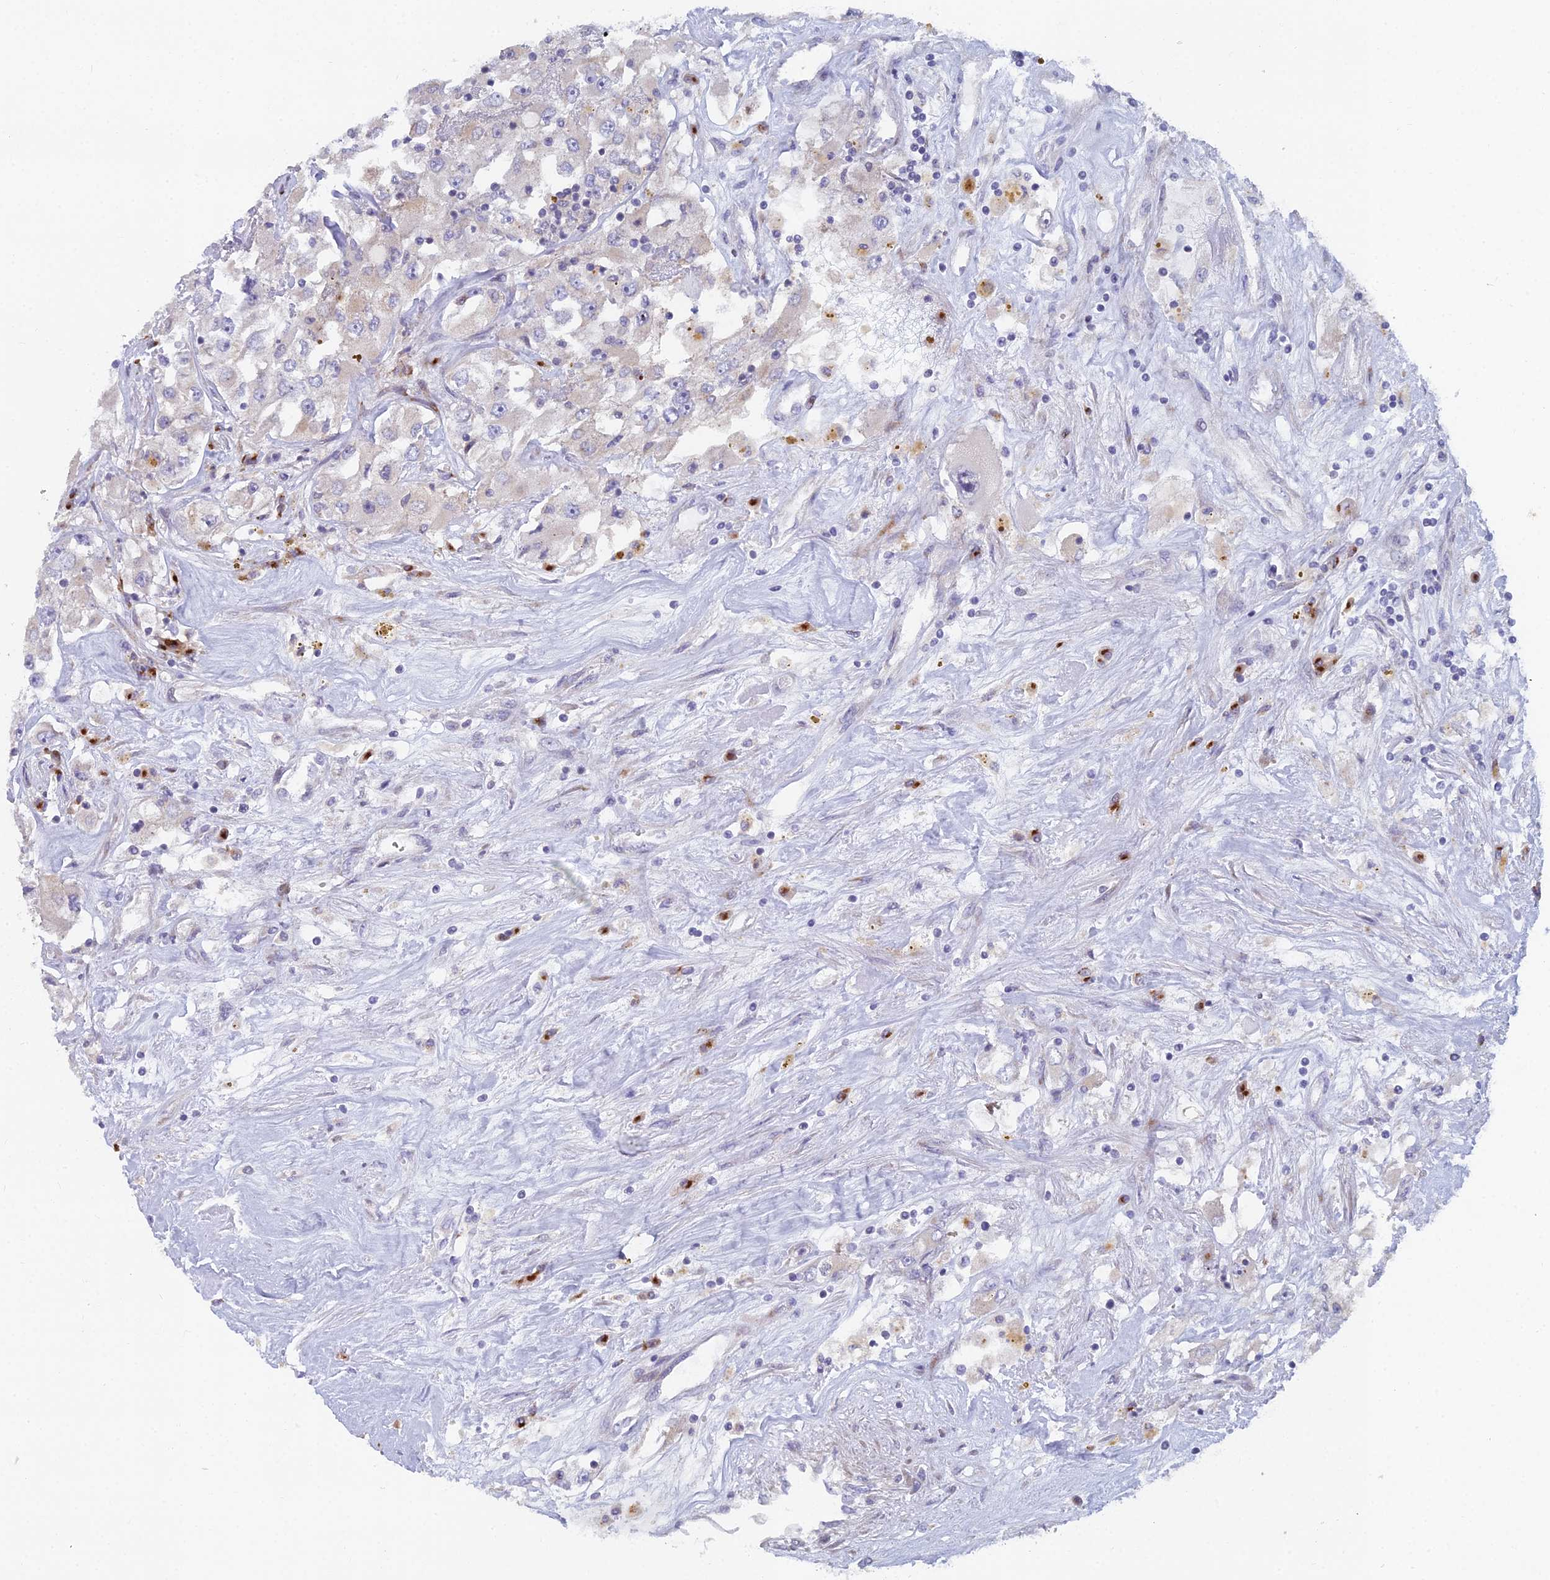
{"staining": {"intensity": "negative", "quantity": "none", "location": "none"}, "tissue": "renal cancer", "cell_type": "Tumor cells", "image_type": "cancer", "snomed": [{"axis": "morphology", "description": "Adenocarcinoma, NOS"}, {"axis": "topography", "description": "Kidney"}], "caption": "Immunohistochemical staining of human renal cancer (adenocarcinoma) displays no significant staining in tumor cells.", "gene": "B9D2", "patient": {"sex": "female", "age": 52}}